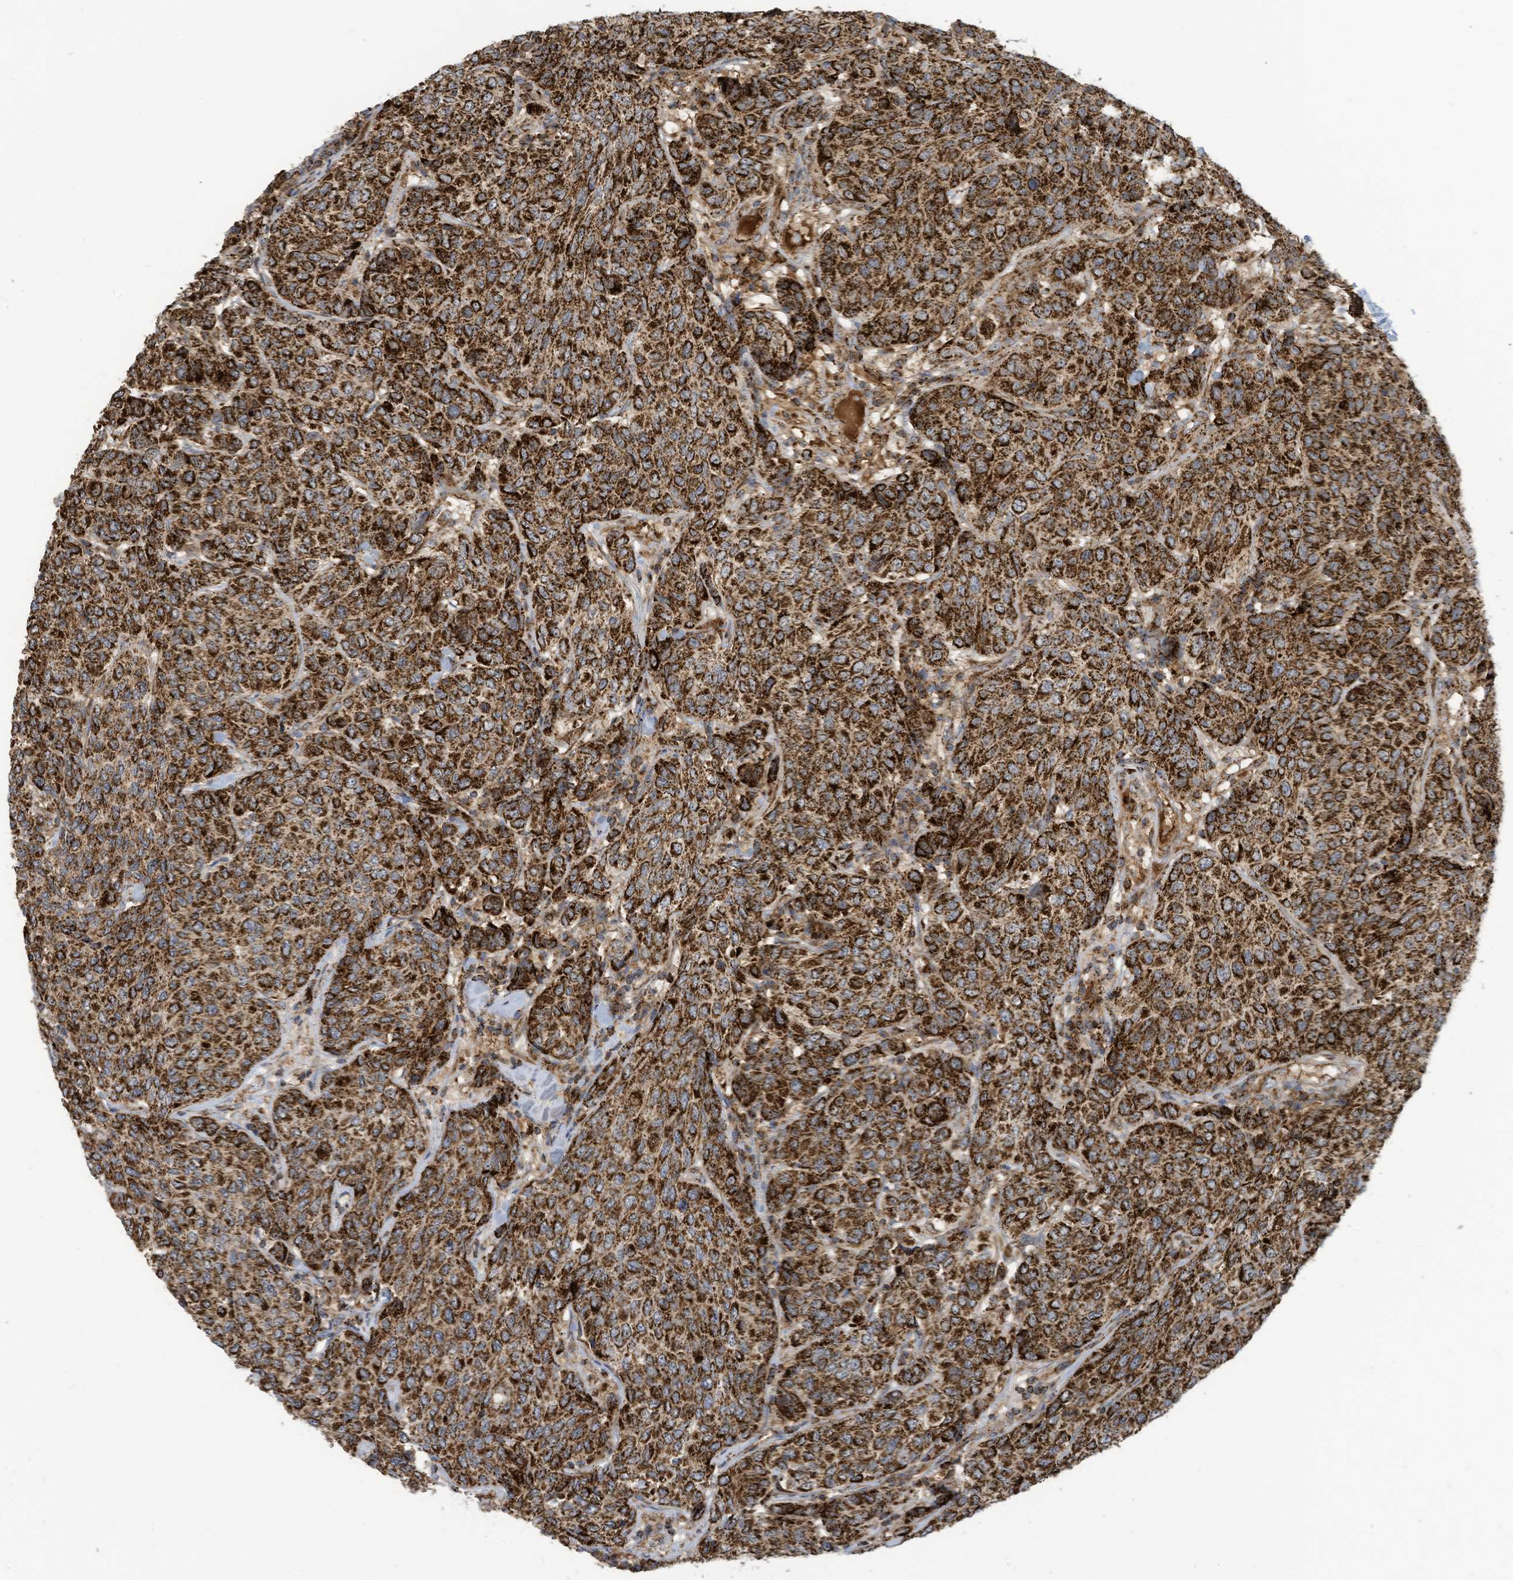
{"staining": {"intensity": "strong", "quantity": ">75%", "location": "cytoplasmic/membranous"}, "tissue": "breast cancer", "cell_type": "Tumor cells", "image_type": "cancer", "snomed": [{"axis": "morphology", "description": "Duct carcinoma"}, {"axis": "topography", "description": "Breast"}], "caption": "A micrograph showing strong cytoplasmic/membranous expression in about >75% of tumor cells in breast cancer (invasive ductal carcinoma), as visualized by brown immunohistochemical staining.", "gene": "COX10", "patient": {"sex": "female", "age": 55}}